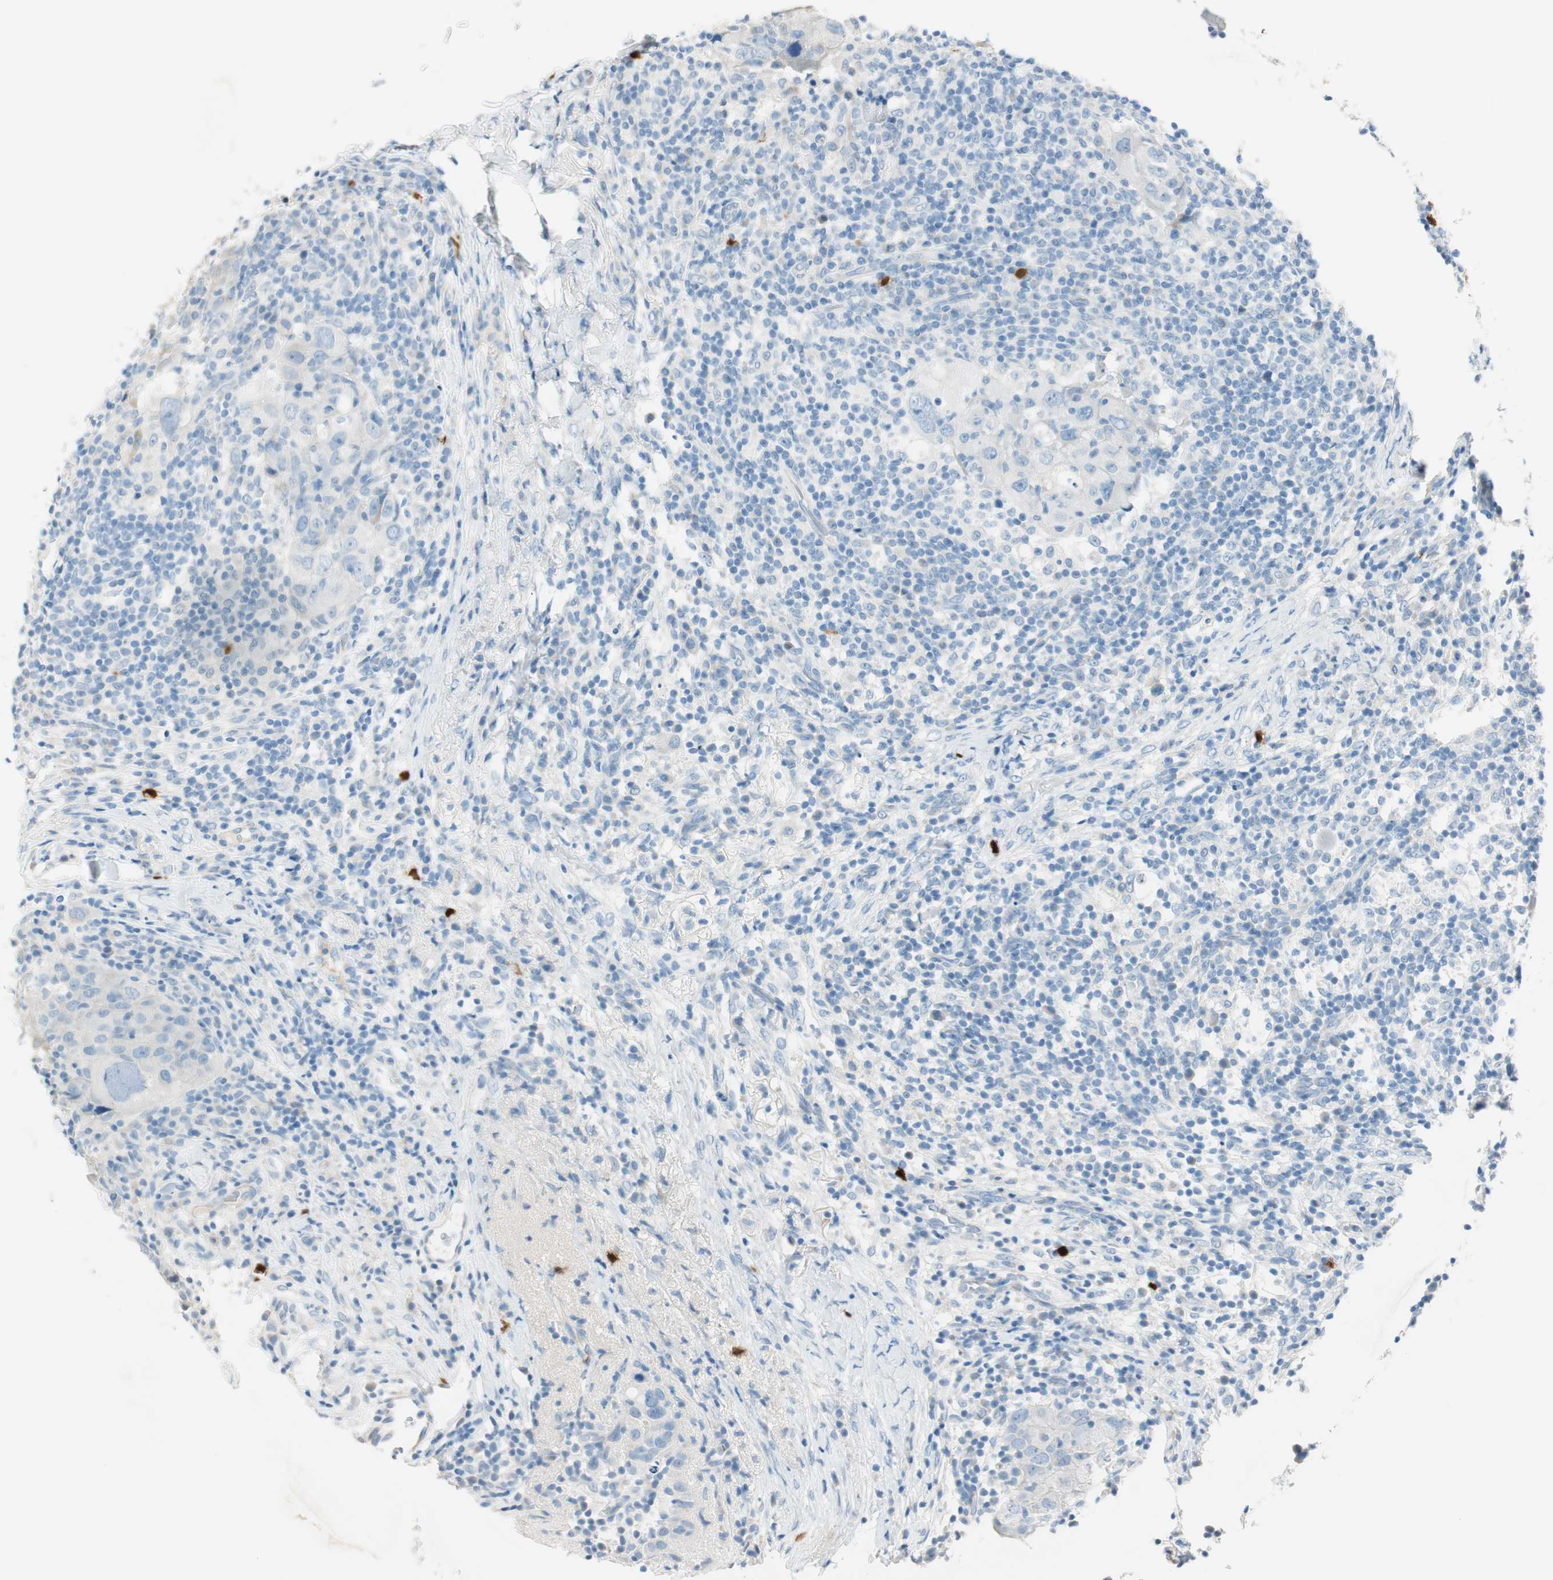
{"staining": {"intensity": "negative", "quantity": "none", "location": "none"}, "tissue": "breast cancer", "cell_type": "Tumor cells", "image_type": "cancer", "snomed": [{"axis": "morphology", "description": "Duct carcinoma"}, {"axis": "topography", "description": "Breast"}], "caption": "Breast cancer (intraductal carcinoma) was stained to show a protein in brown. There is no significant staining in tumor cells.", "gene": "HPGD", "patient": {"sex": "female", "age": 37}}